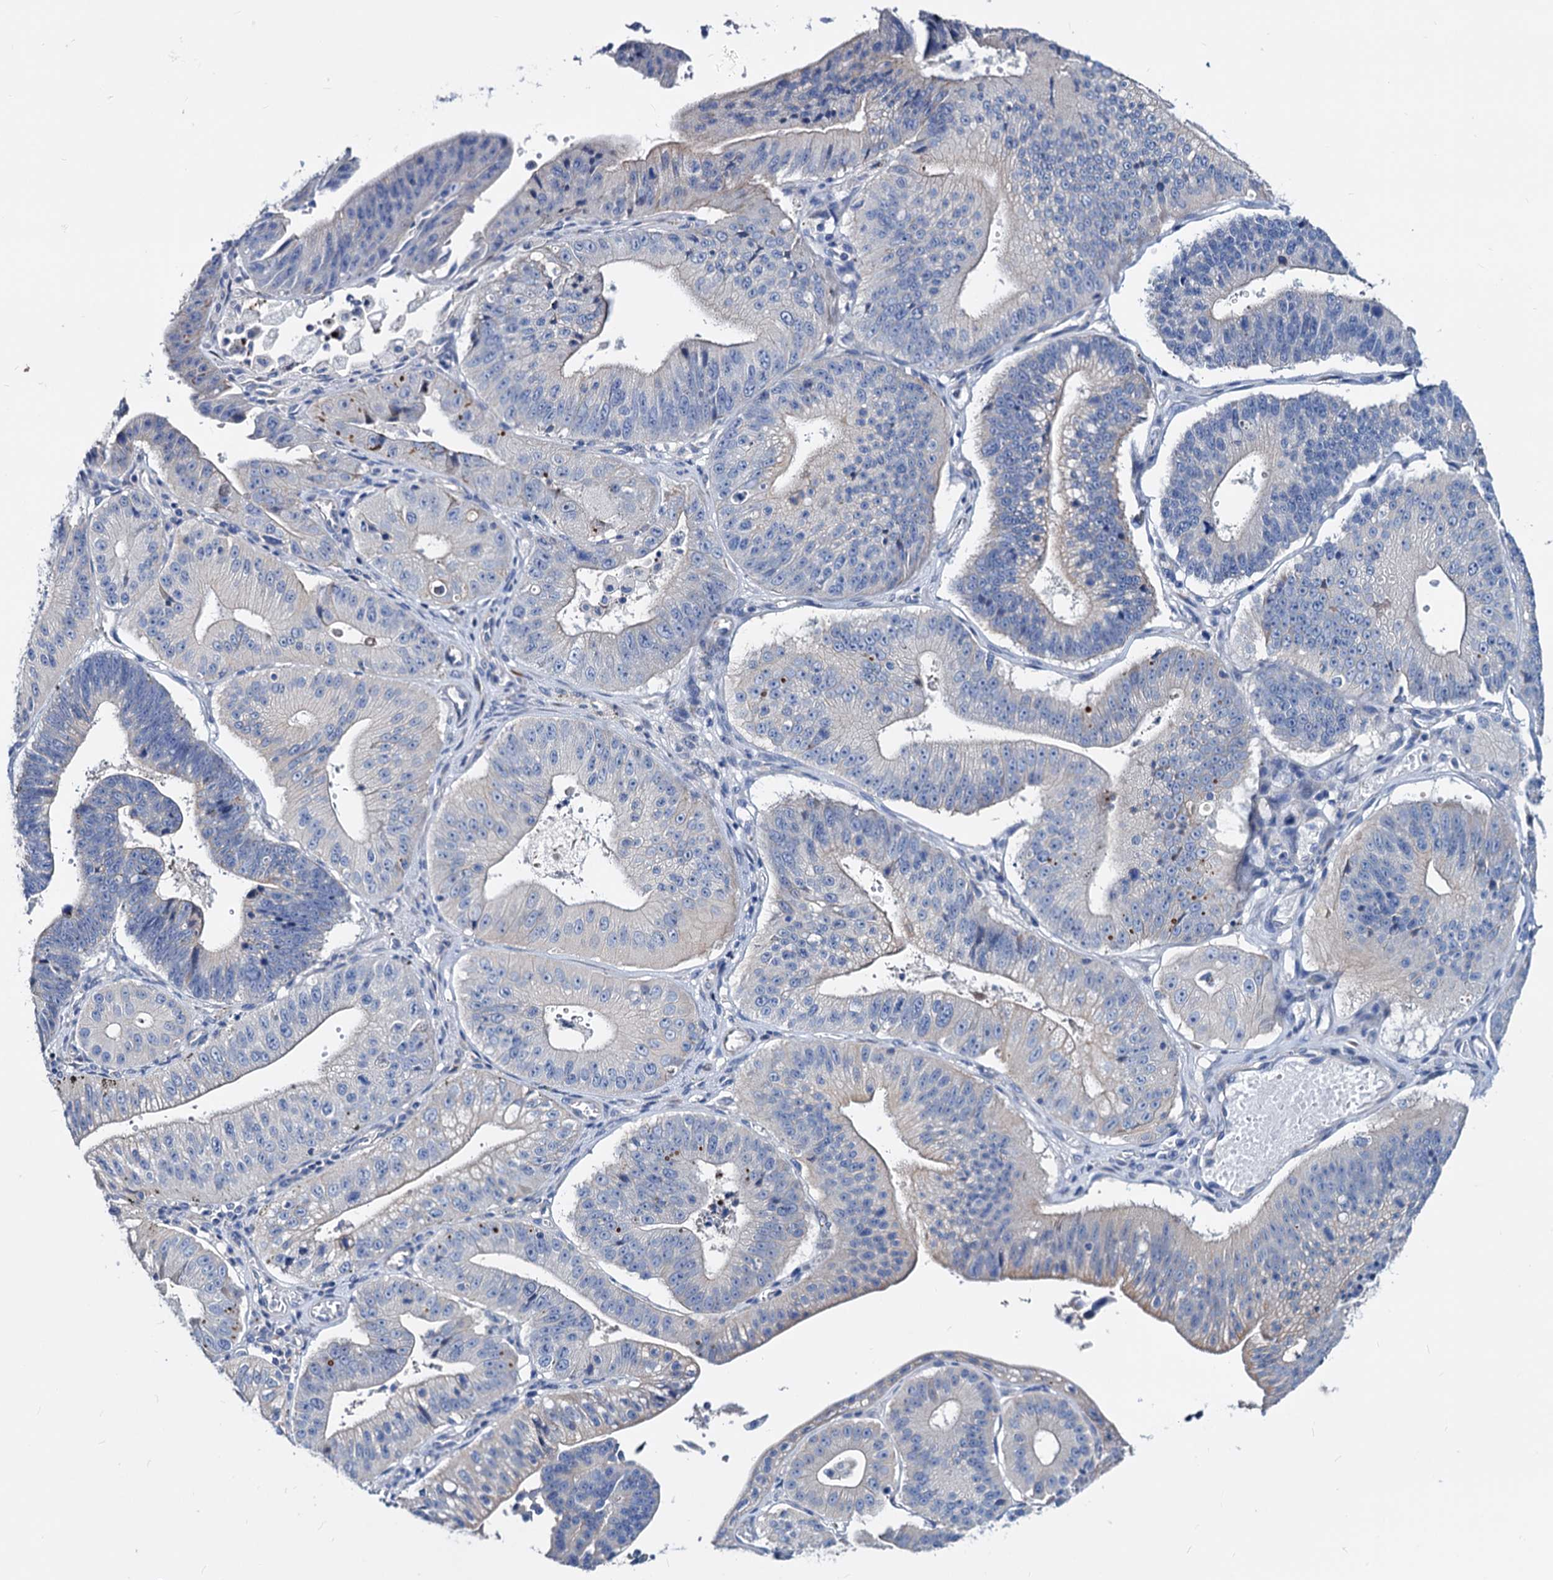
{"staining": {"intensity": "negative", "quantity": "none", "location": "none"}, "tissue": "stomach cancer", "cell_type": "Tumor cells", "image_type": "cancer", "snomed": [{"axis": "morphology", "description": "Adenocarcinoma, NOS"}, {"axis": "topography", "description": "Stomach"}], "caption": "Immunohistochemistry of human stomach adenocarcinoma shows no positivity in tumor cells.", "gene": "DYDC2", "patient": {"sex": "male", "age": 59}}